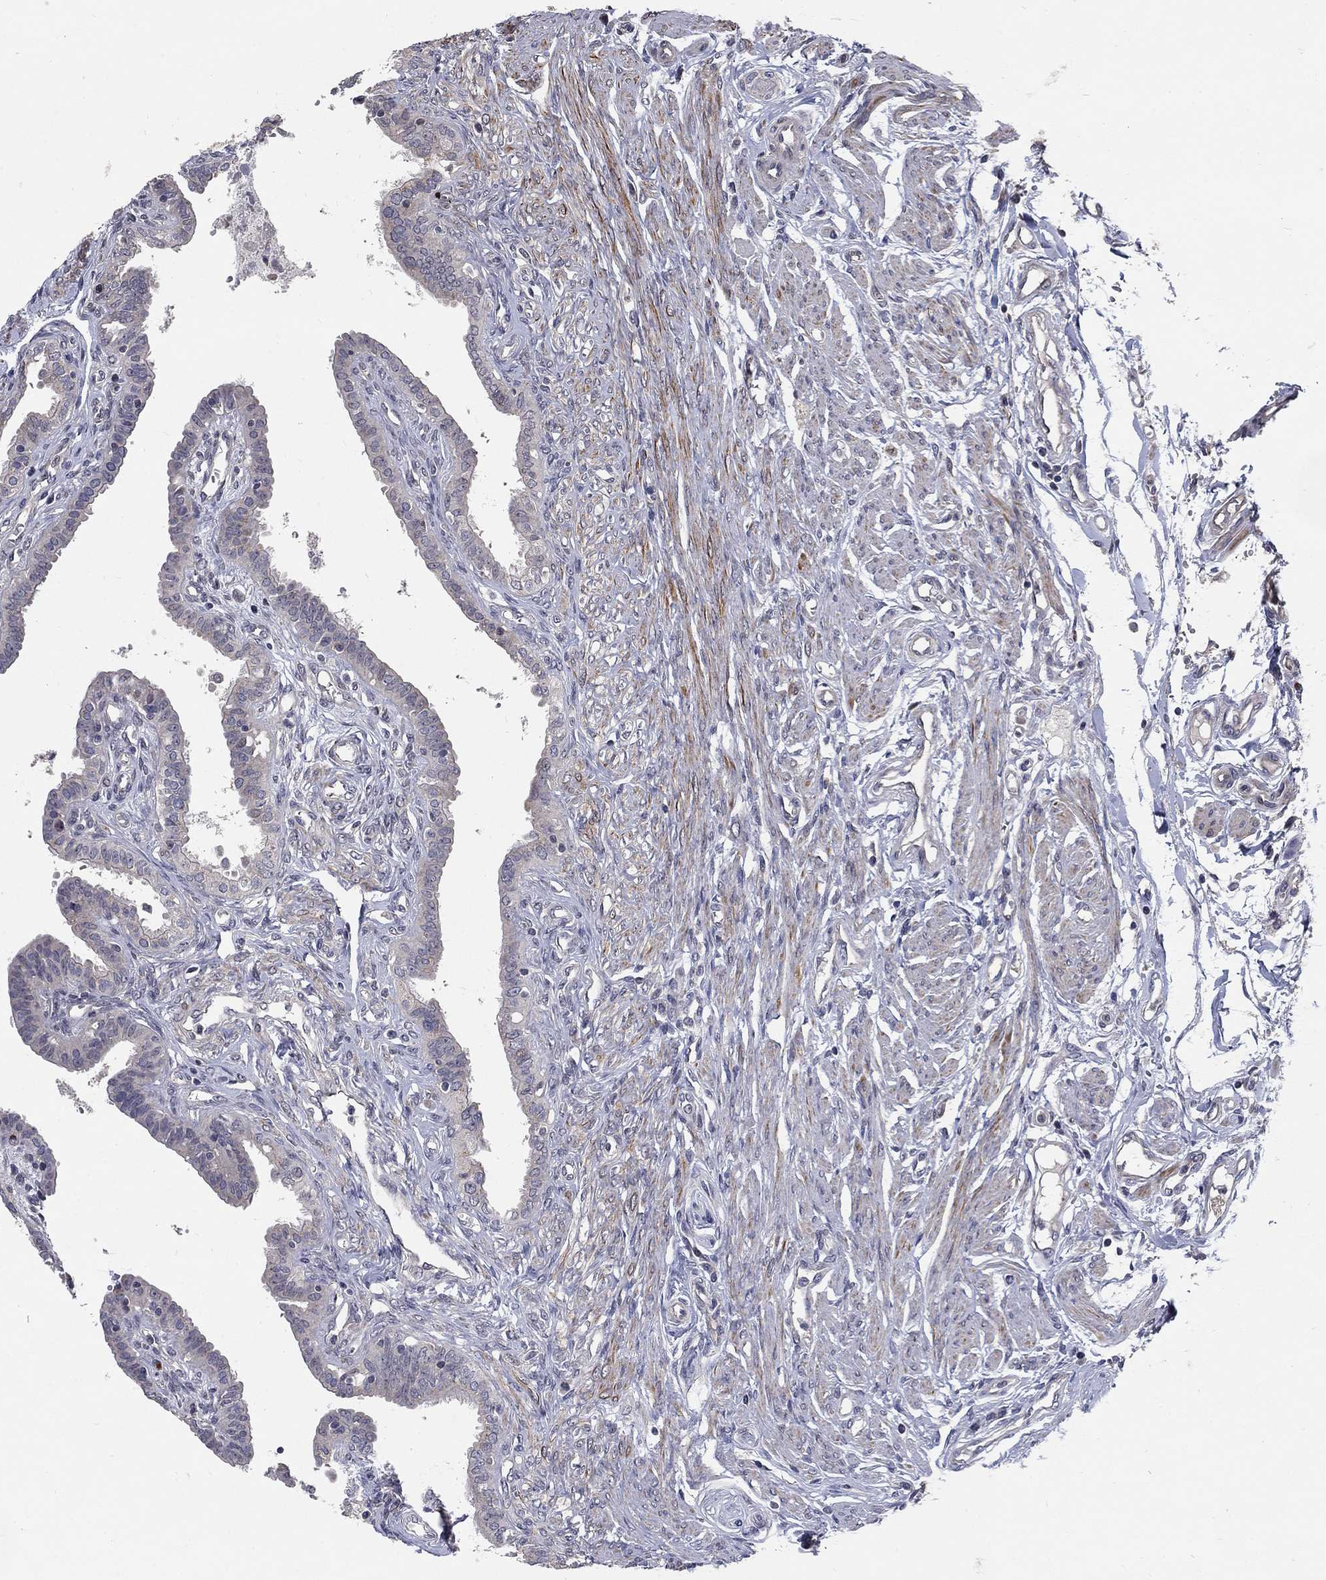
{"staining": {"intensity": "negative", "quantity": "none", "location": "none"}, "tissue": "fallopian tube", "cell_type": "Glandular cells", "image_type": "normal", "snomed": [{"axis": "morphology", "description": "Normal tissue, NOS"}, {"axis": "morphology", "description": "Carcinoma, endometroid"}, {"axis": "topography", "description": "Fallopian tube"}, {"axis": "topography", "description": "Ovary"}], "caption": "Immunohistochemistry histopathology image of benign fallopian tube: human fallopian tube stained with DAB shows no significant protein positivity in glandular cells.", "gene": "FAM3B", "patient": {"sex": "female", "age": 42}}